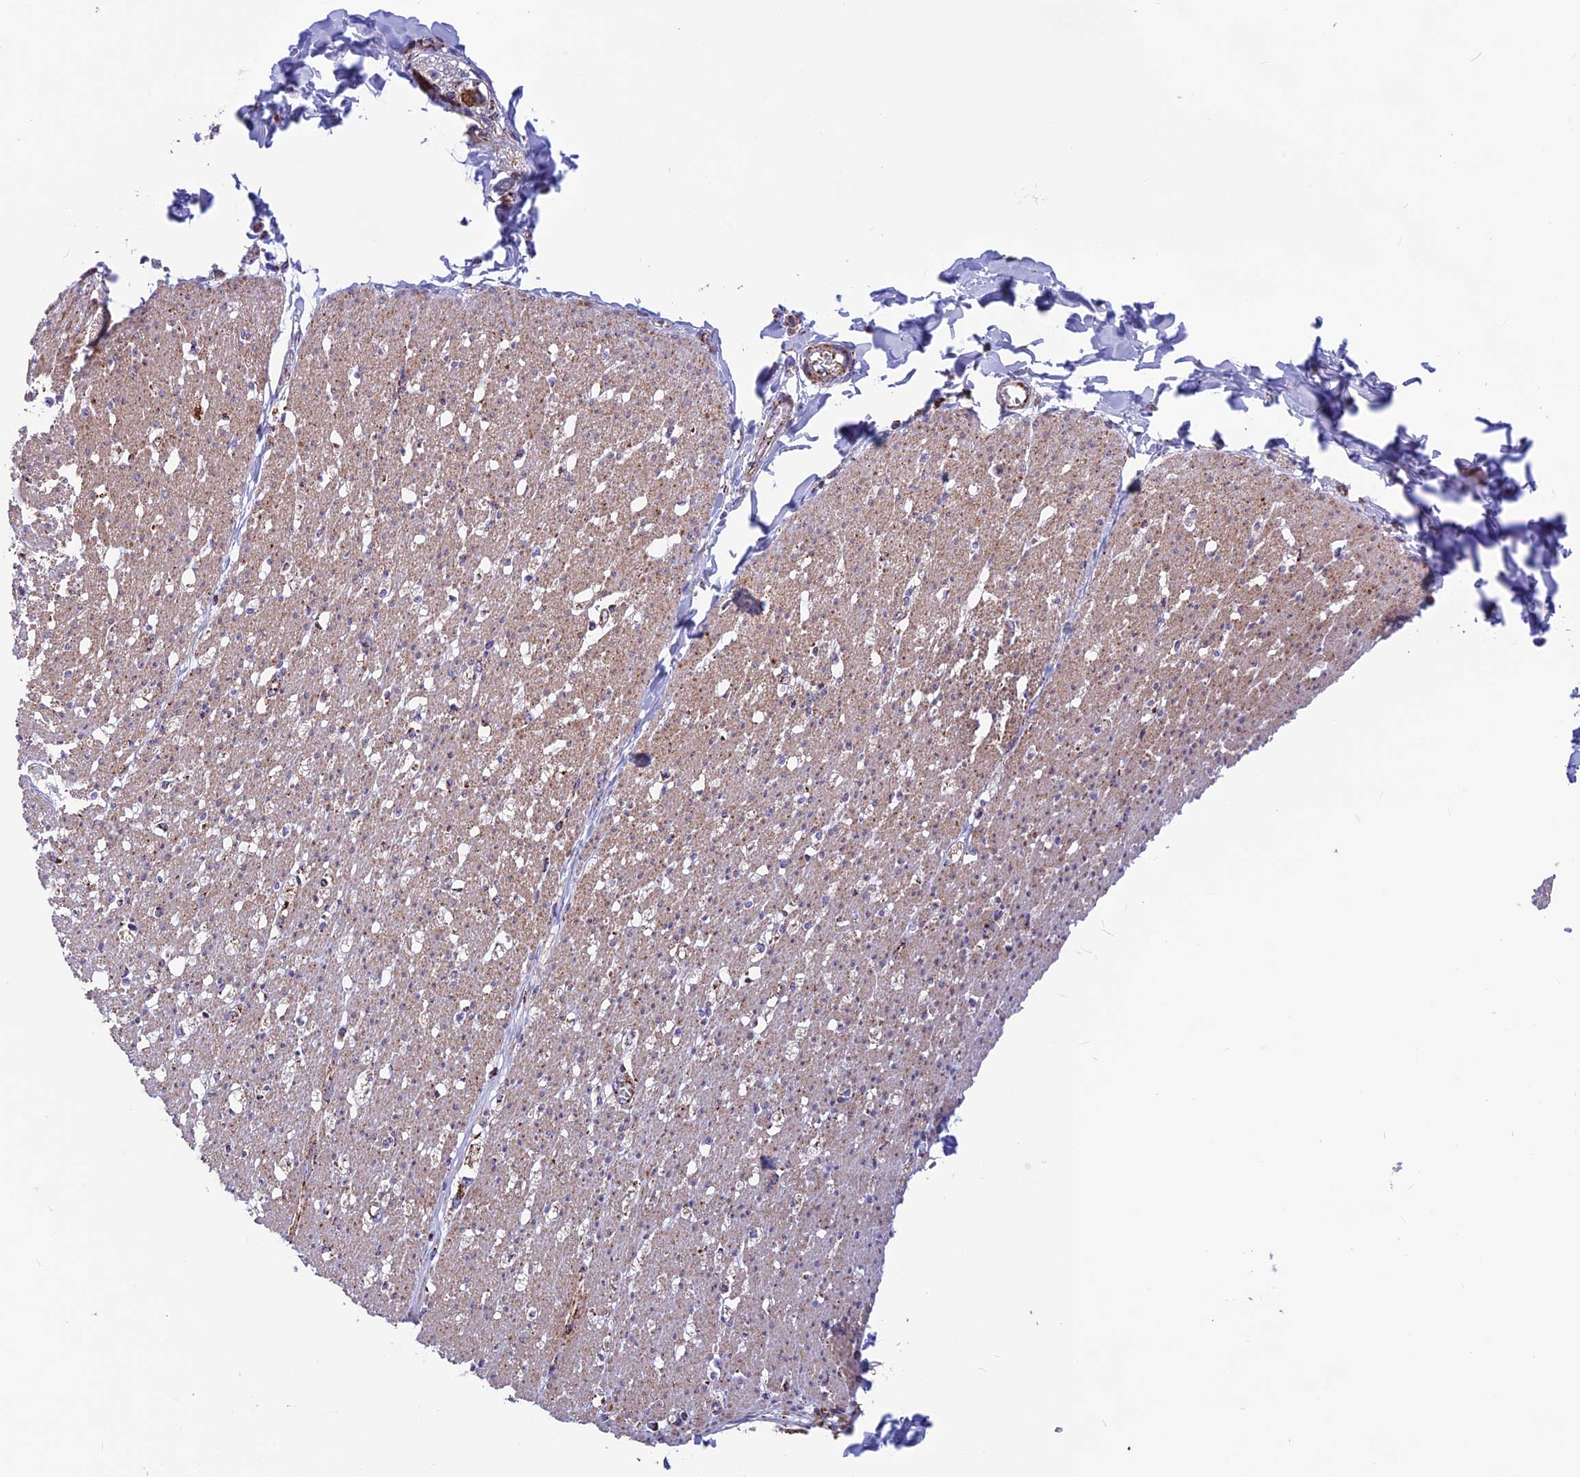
{"staining": {"intensity": "moderate", "quantity": ">75%", "location": "cytoplasmic/membranous"}, "tissue": "smooth muscle", "cell_type": "Smooth muscle cells", "image_type": "normal", "snomed": [{"axis": "morphology", "description": "Normal tissue, NOS"}, {"axis": "morphology", "description": "Adenocarcinoma, NOS"}, {"axis": "topography", "description": "Colon"}, {"axis": "topography", "description": "Peripheral nerve tissue"}], "caption": "High-power microscopy captured an immunohistochemistry (IHC) image of benign smooth muscle, revealing moderate cytoplasmic/membranous positivity in approximately >75% of smooth muscle cells. The staining is performed using DAB (3,3'-diaminobenzidine) brown chromogen to label protein expression. The nuclei are counter-stained blue using hematoxylin.", "gene": "MRPS18B", "patient": {"sex": "male", "age": 14}}